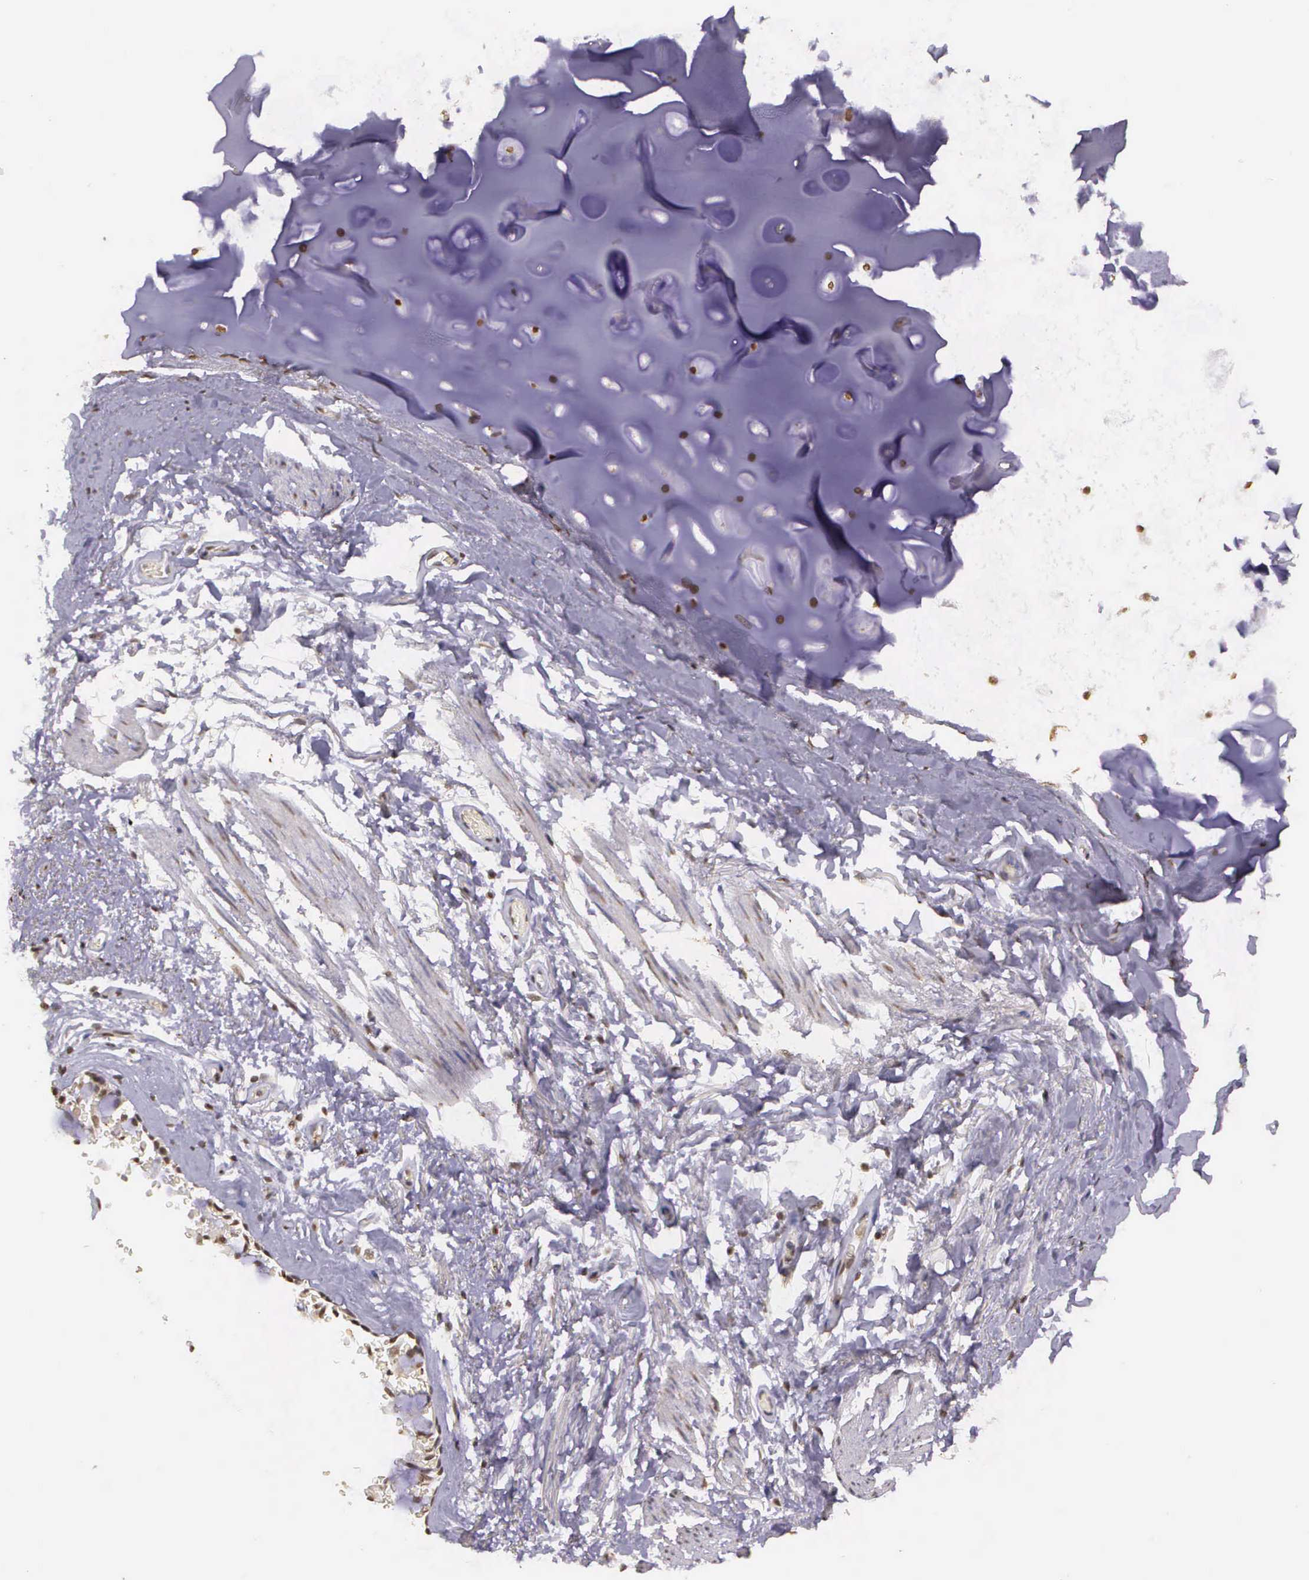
{"staining": {"intensity": "moderate", "quantity": ">75%", "location": "nuclear"}, "tissue": "adipose tissue", "cell_type": "Adipocytes", "image_type": "normal", "snomed": [{"axis": "morphology", "description": "Normal tissue, NOS"}, {"axis": "topography", "description": "Cartilage tissue"}, {"axis": "topography", "description": "Lung"}], "caption": "Immunohistochemical staining of normal human adipose tissue exhibits >75% levels of moderate nuclear protein positivity in approximately >75% of adipocytes. The protein of interest is stained brown, and the nuclei are stained in blue (DAB (3,3'-diaminobenzidine) IHC with brightfield microscopy, high magnification).", "gene": "ARMCX5", "patient": {"sex": "male", "age": 65}}